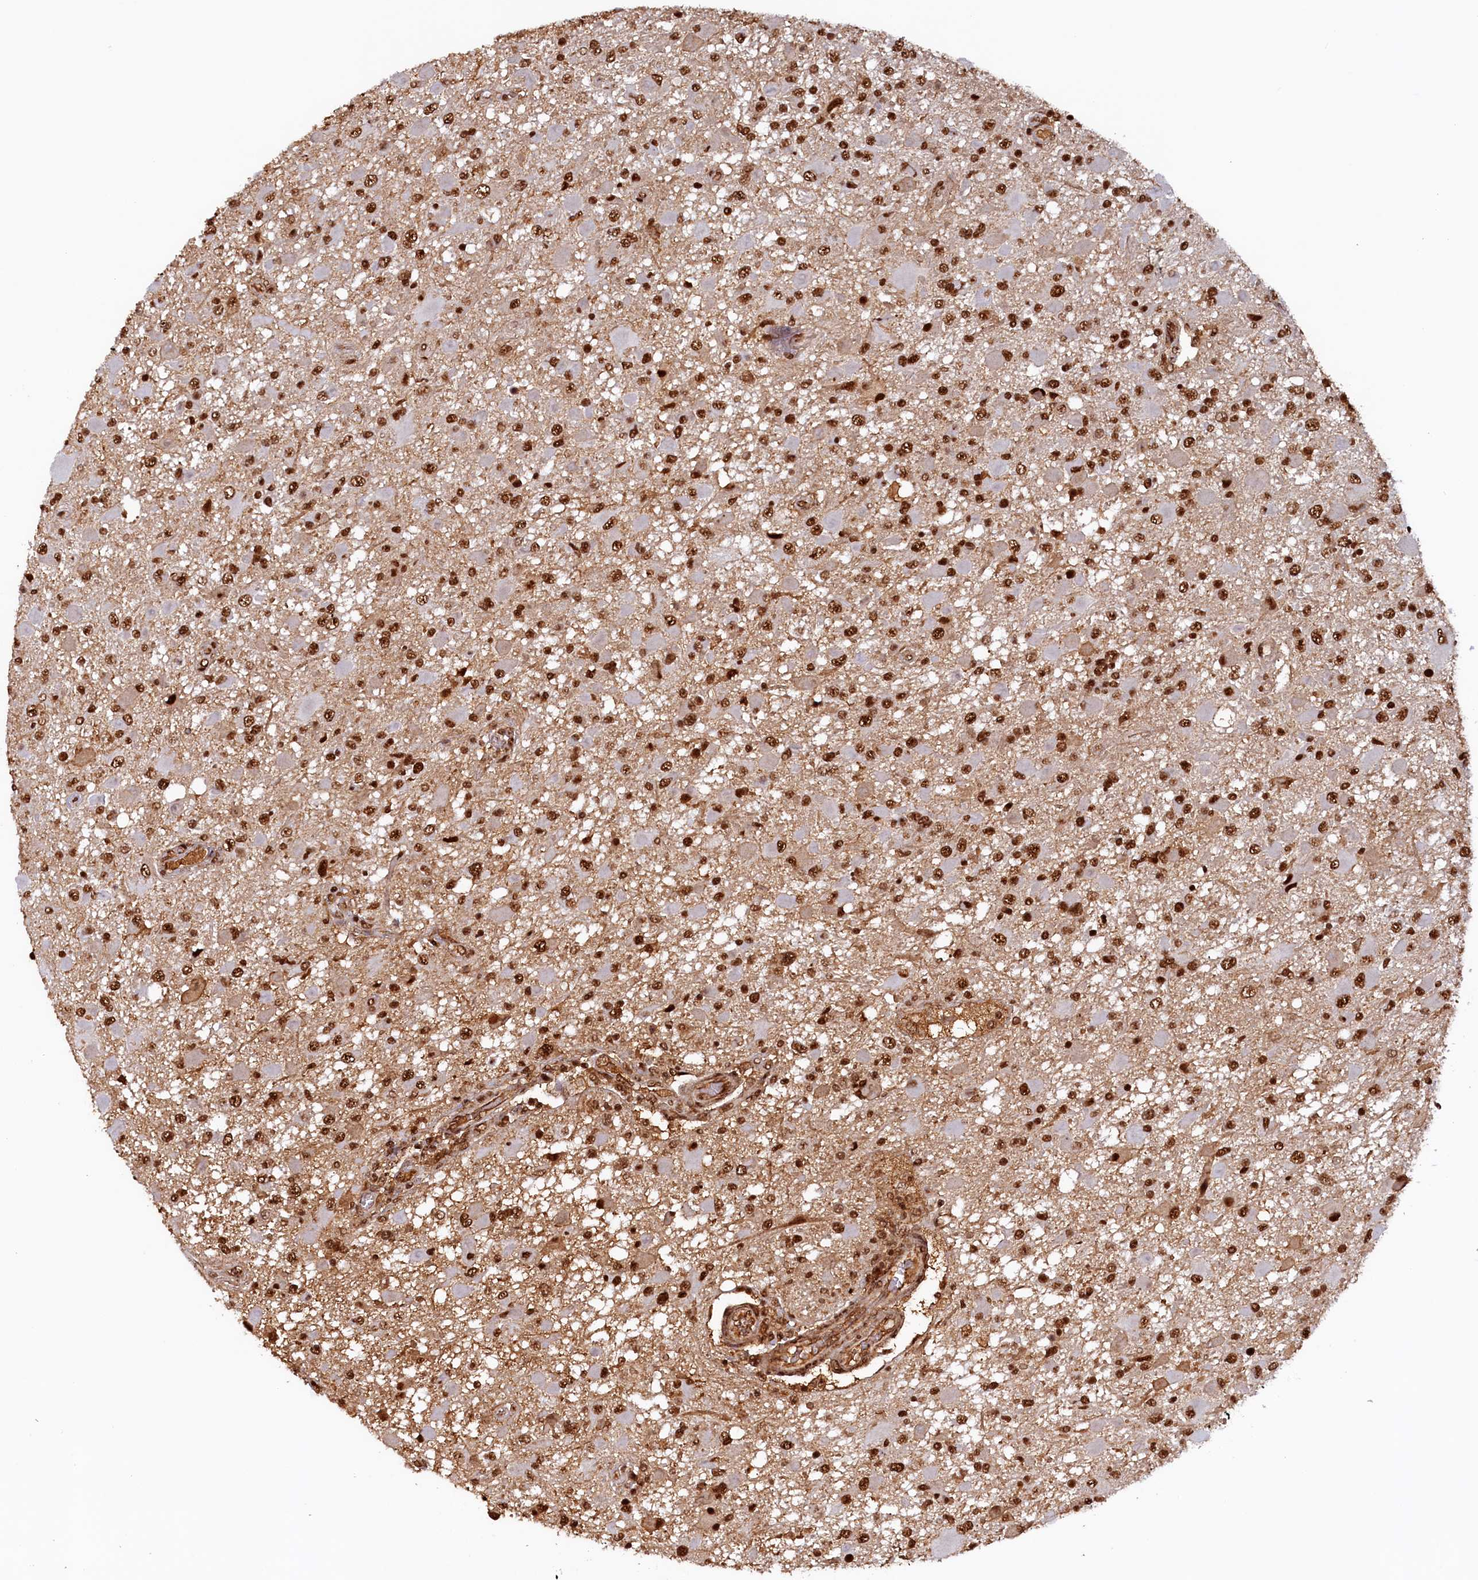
{"staining": {"intensity": "strong", "quantity": ">75%", "location": "nuclear"}, "tissue": "glioma", "cell_type": "Tumor cells", "image_type": "cancer", "snomed": [{"axis": "morphology", "description": "Glioma, malignant, High grade"}, {"axis": "topography", "description": "Brain"}], "caption": "DAB (3,3'-diaminobenzidine) immunohistochemical staining of human malignant glioma (high-grade) reveals strong nuclear protein expression in about >75% of tumor cells.", "gene": "ZC3H18", "patient": {"sex": "male", "age": 53}}